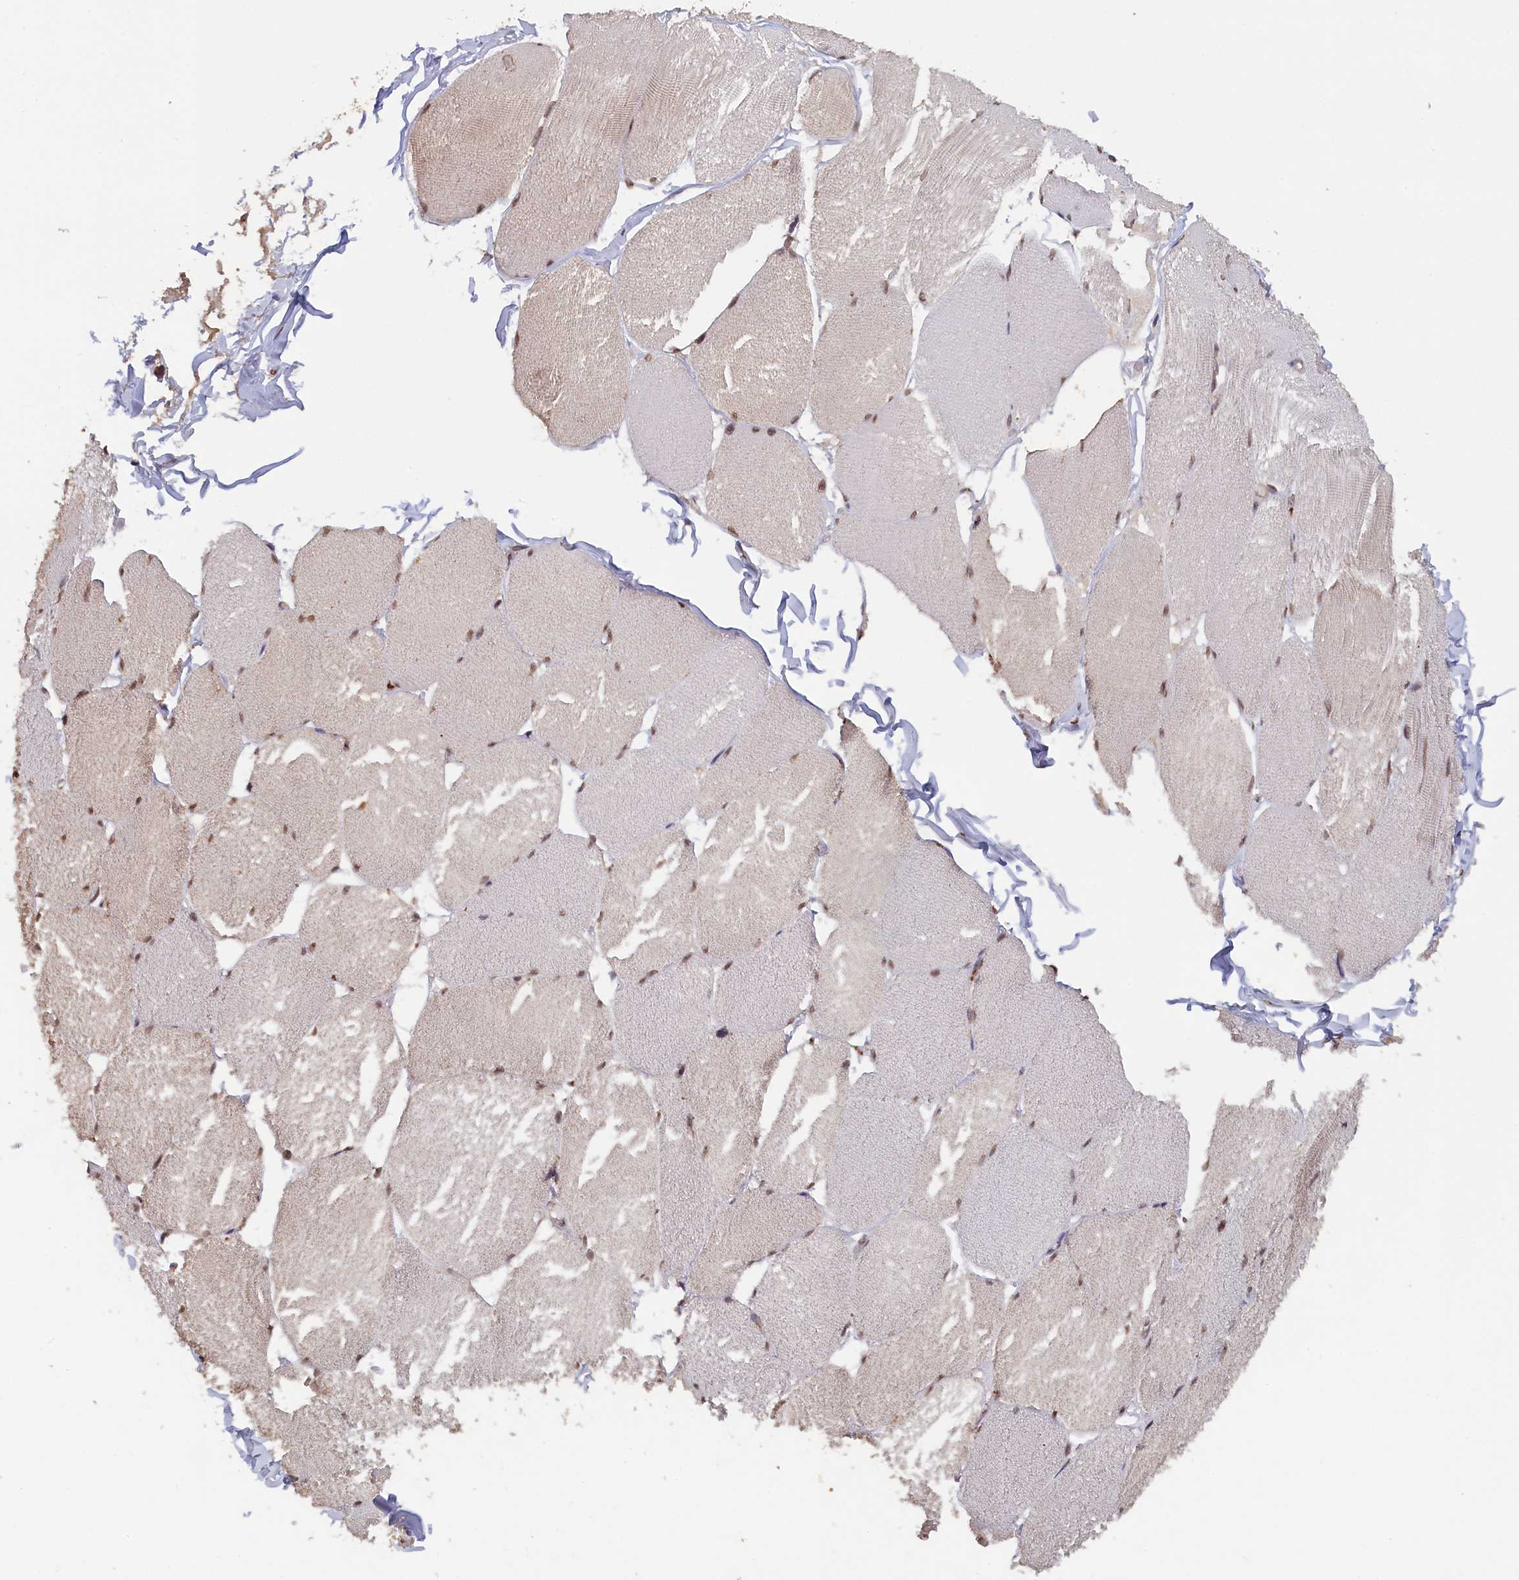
{"staining": {"intensity": "moderate", "quantity": ">75%", "location": "nuclear"}, "tissue": "skeletal muscle", "cell_type": "Myocytes", "image_type": "normal", "snomed": [{"axis": "morphology", "description": "Normal tissue, NOS"}, {"axis": "topography", "description": "Skin"}, {"axis": "topography", "description": "Skeletal muscle"}], "caption": "Immunohistochemistry of unremarkable human skeletal muscle displays medium levels of moderate nuclear staining in approximately >75% of myocytes. Nuclei are stained in blue.", "gene": "PIGQ", "patient": {"sex": "male", "age": 83}}